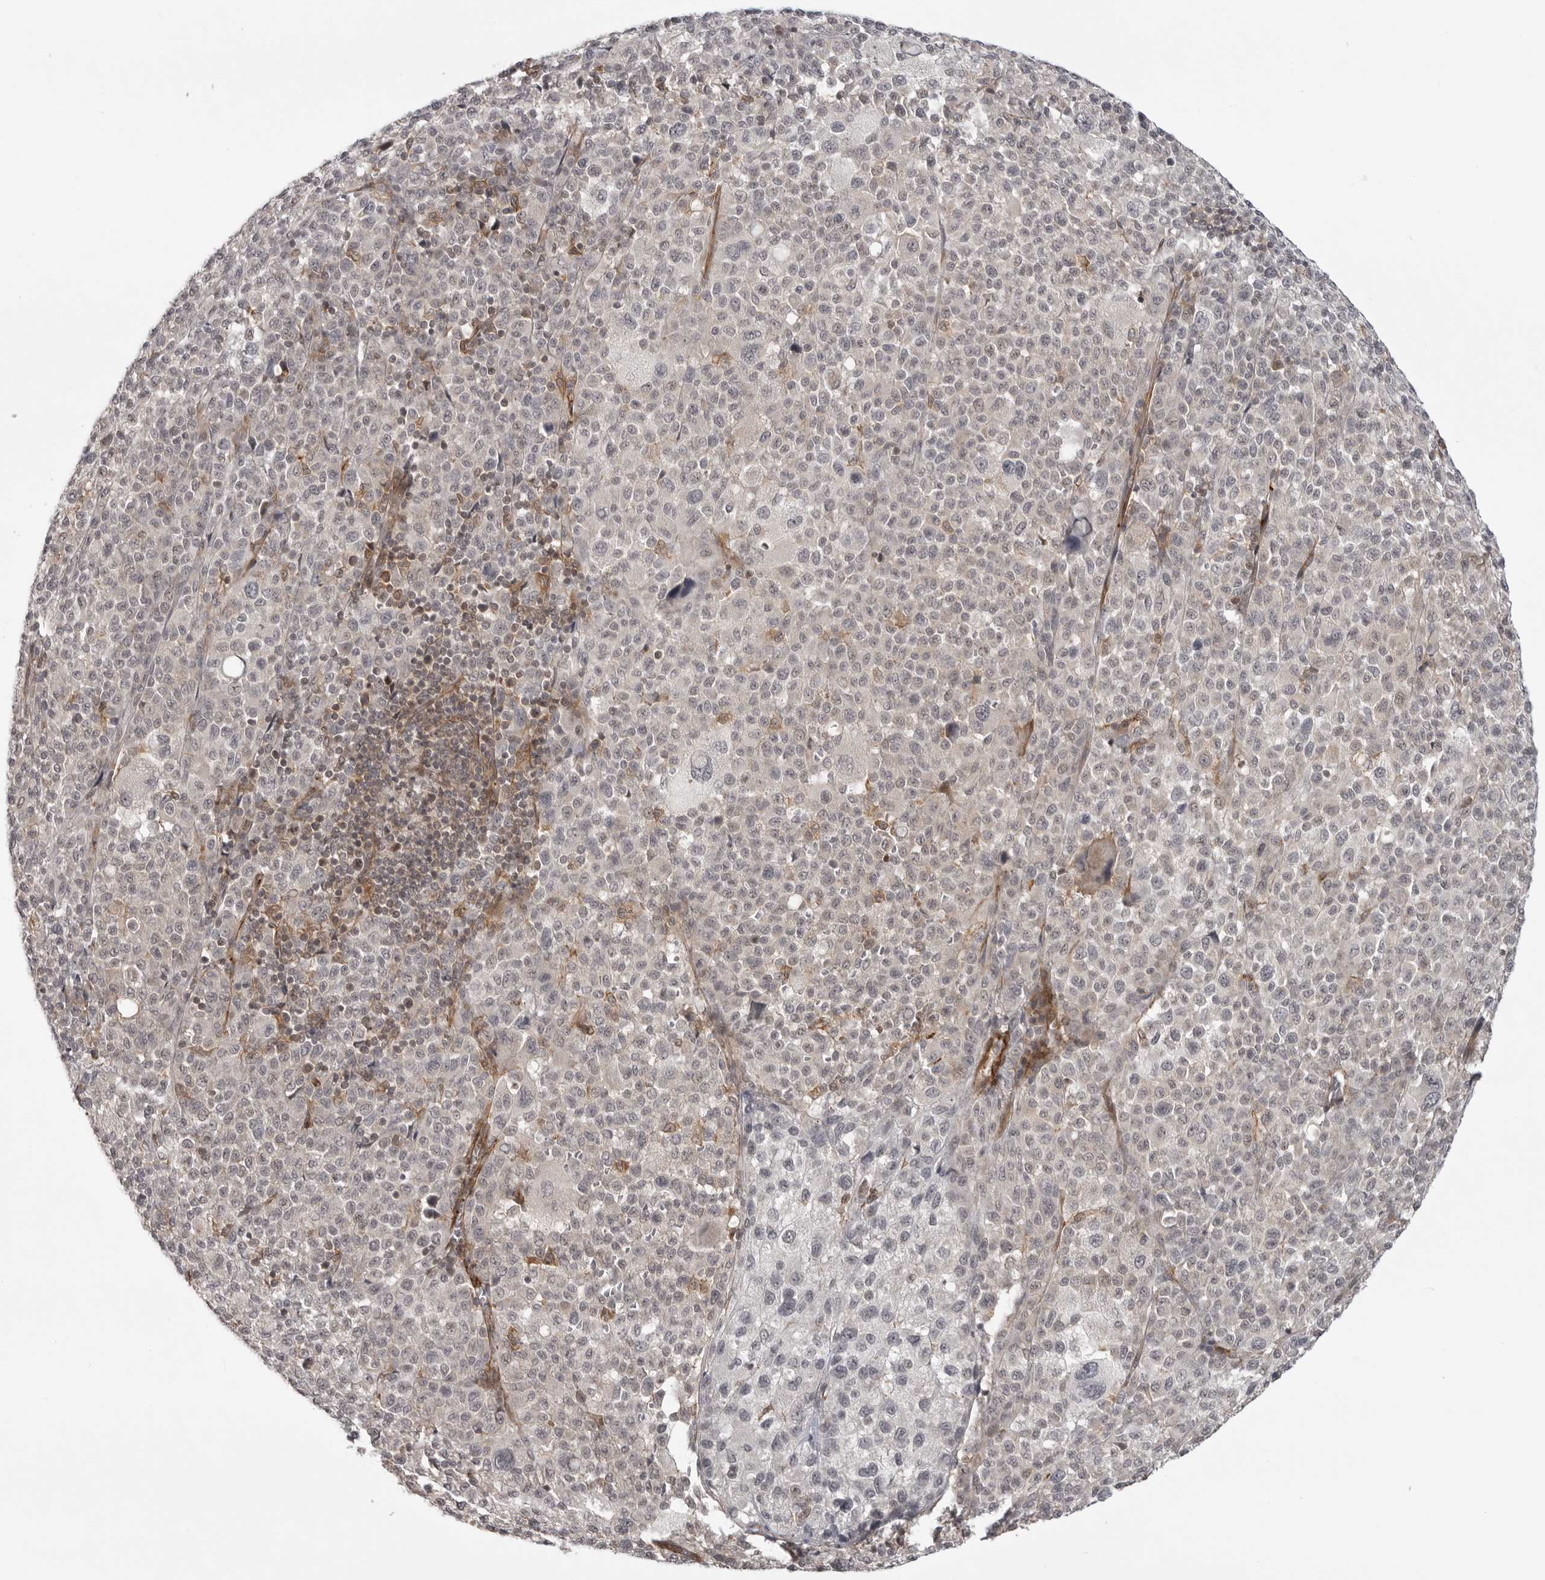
{"staining": {"intensity": "negative", "quantity": "none", "location": "none"}, "tissue": "melanoma", "cell_type": "Tumor cells", "image_type": "cancer", "snomed": [{"axis": "morphology", "description": "Malignant melanoma, Metastatic site"}, {"axis": "topography", "description": "Skin"}], "caption": "Protein analysis of melanoma demonstrates no significant staining in tumor cells.", "gene": "TUT4", "patient": {"sex": "female", "age": 74}}